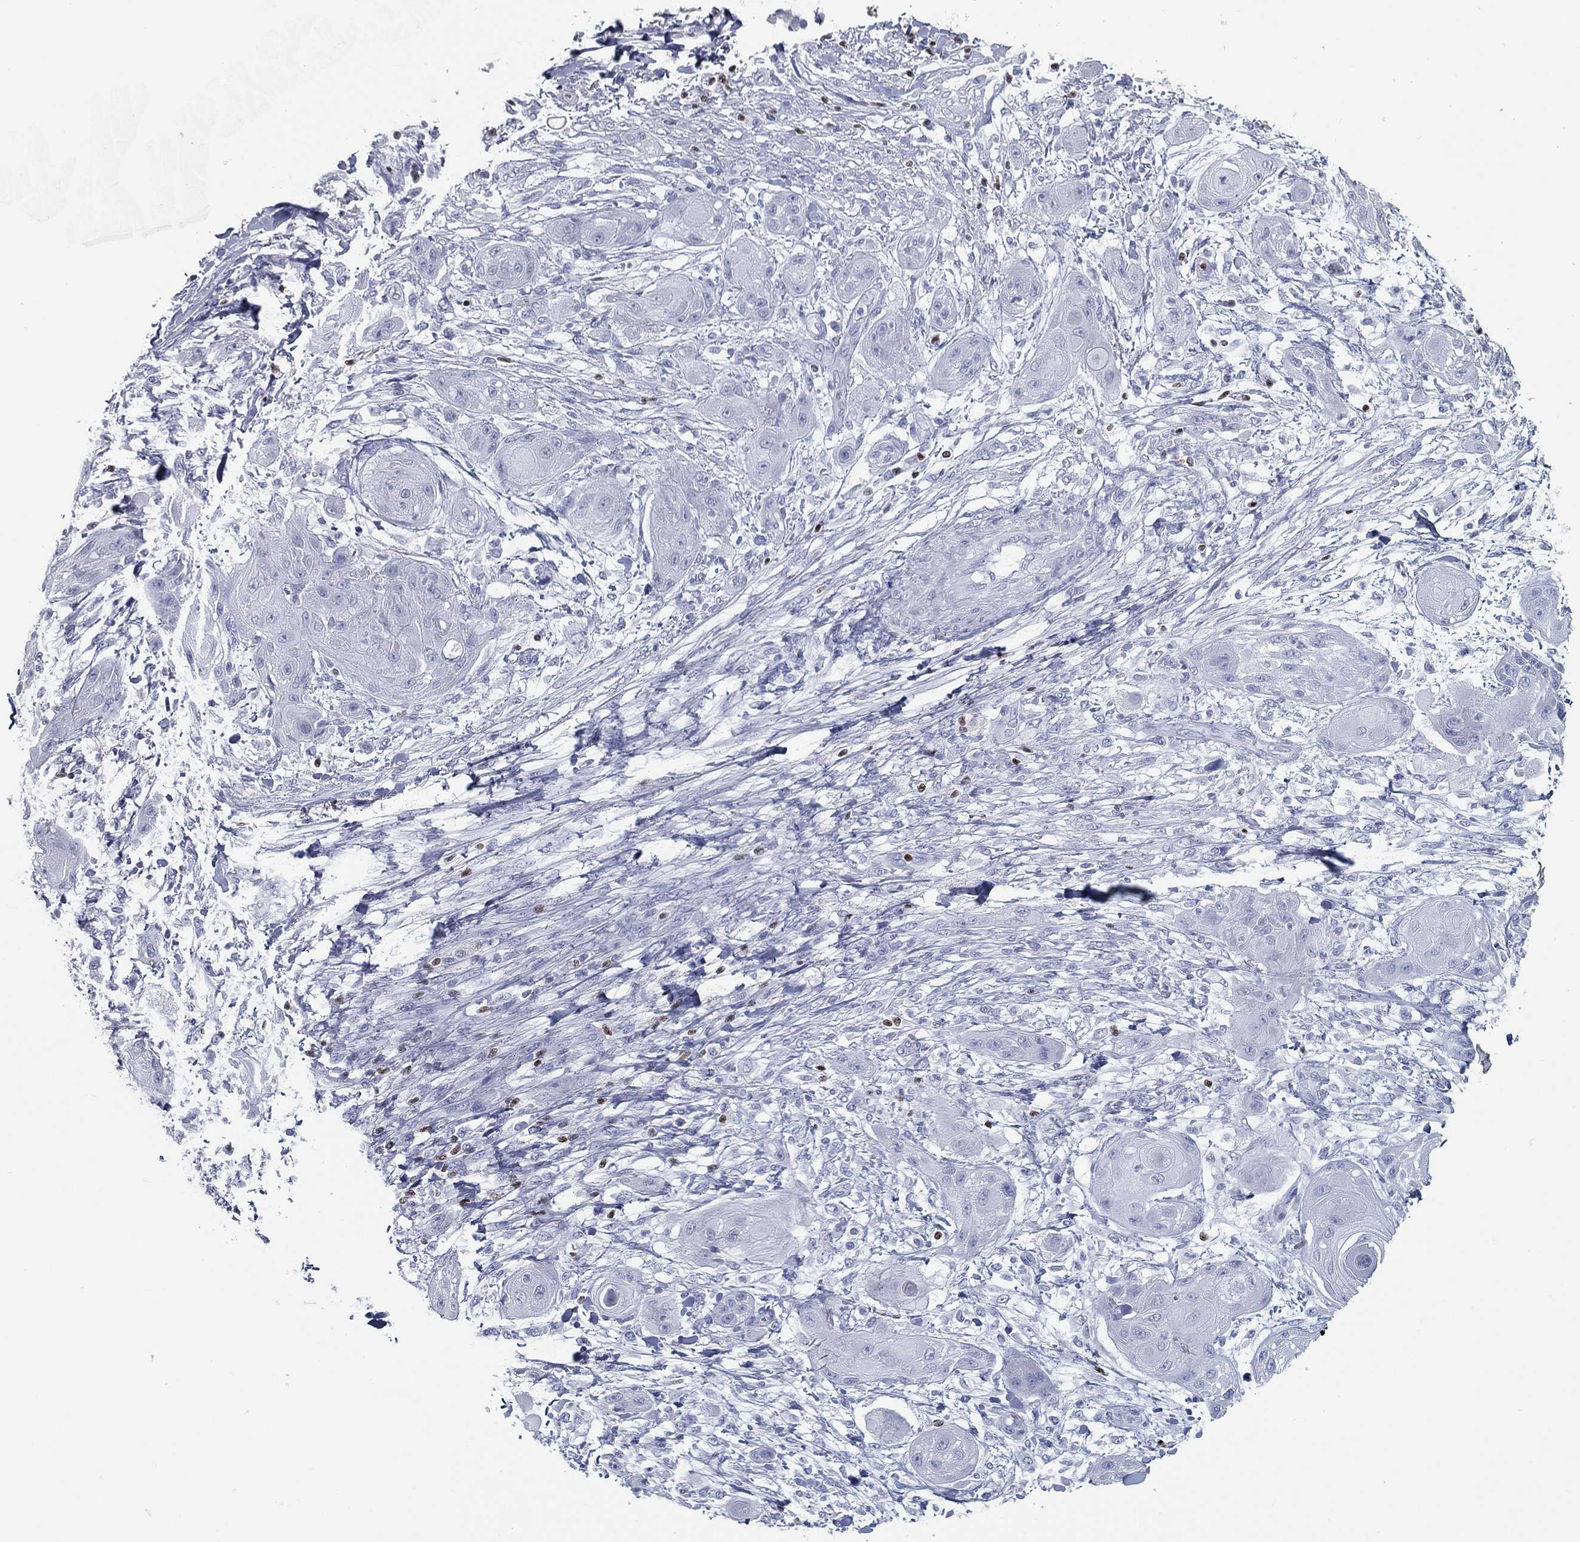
{"staining": {"intensity": "negative", "quantity": "none", "location": "none"}, "tissue": "skin cancer", "cell_type": "Tumor cells", "image_type": "cancer", "snomed": [{"axis": "morphology", "description": "Squamous cell carcinoma, NOS"}, {"axis": "topography", "description": "Skin"}], "caption": "IHC of squamous cell carcinoma (skin) exhibits no positivity in tumor cells.", "gene": "PYHIN1", "patient": {"sex": "male", "age": 62}}